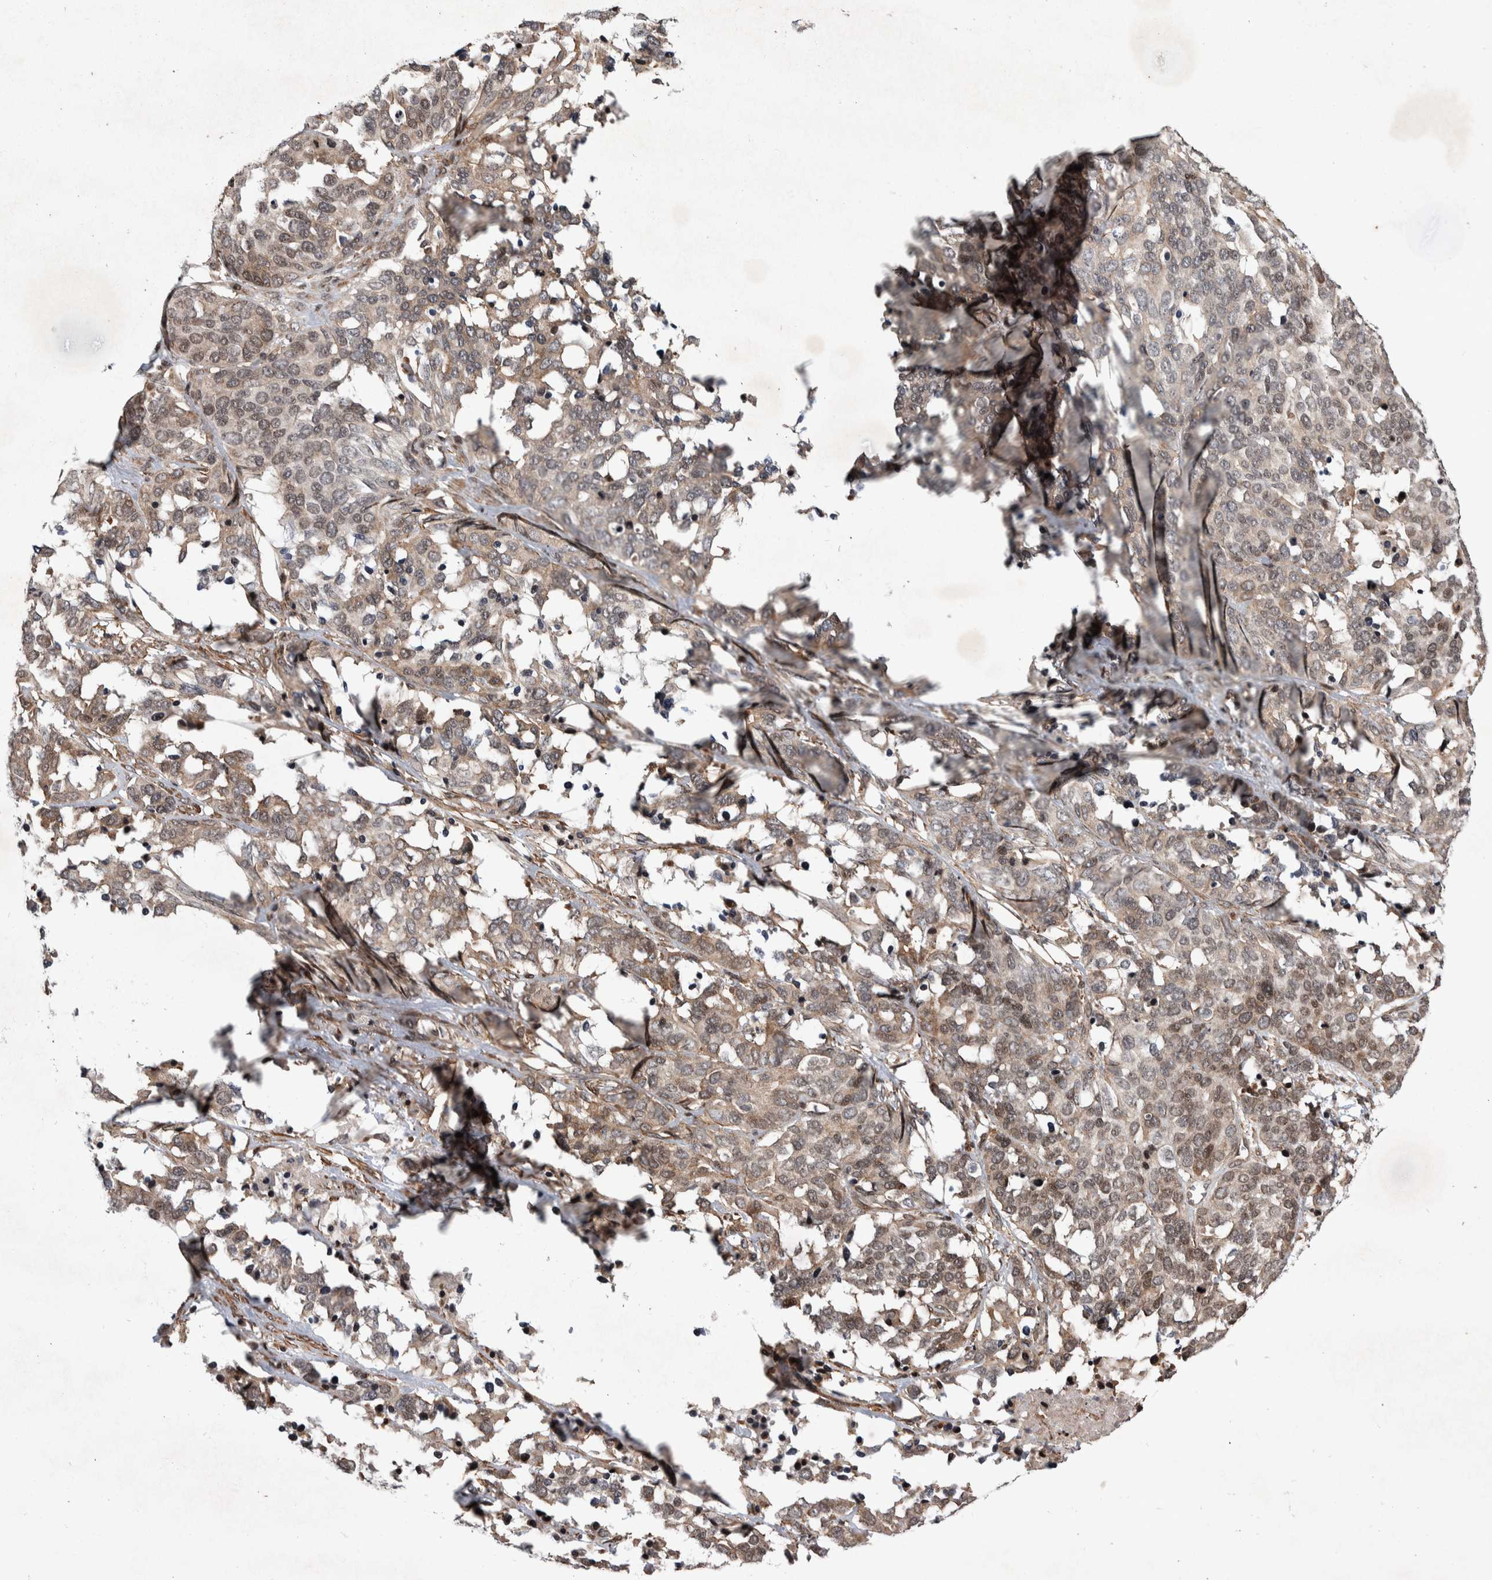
{"staining": {"intensity": "moderate", "quantity": ">75%", "location": "cytoplasmic/membranous,nuclear"}, "tissue": "ovarian cancer", "cell_type": "Tumor cells", "image_type": "cancer", "snomed": [{"axis": "morphology", "description": "Cystadenocarcinoma, serous, NOS"}, {"axis": "topography", "description": "Ovary"}], "caption": "Moderate cytoplasmic/membranous and nuclear positivity is seen in about >75% of tumor cells in ovarian cancer (serous cystadenocarcinoma).", "gene": "ARFGEF1", "patient": {"sex": "female", "age": 44}}